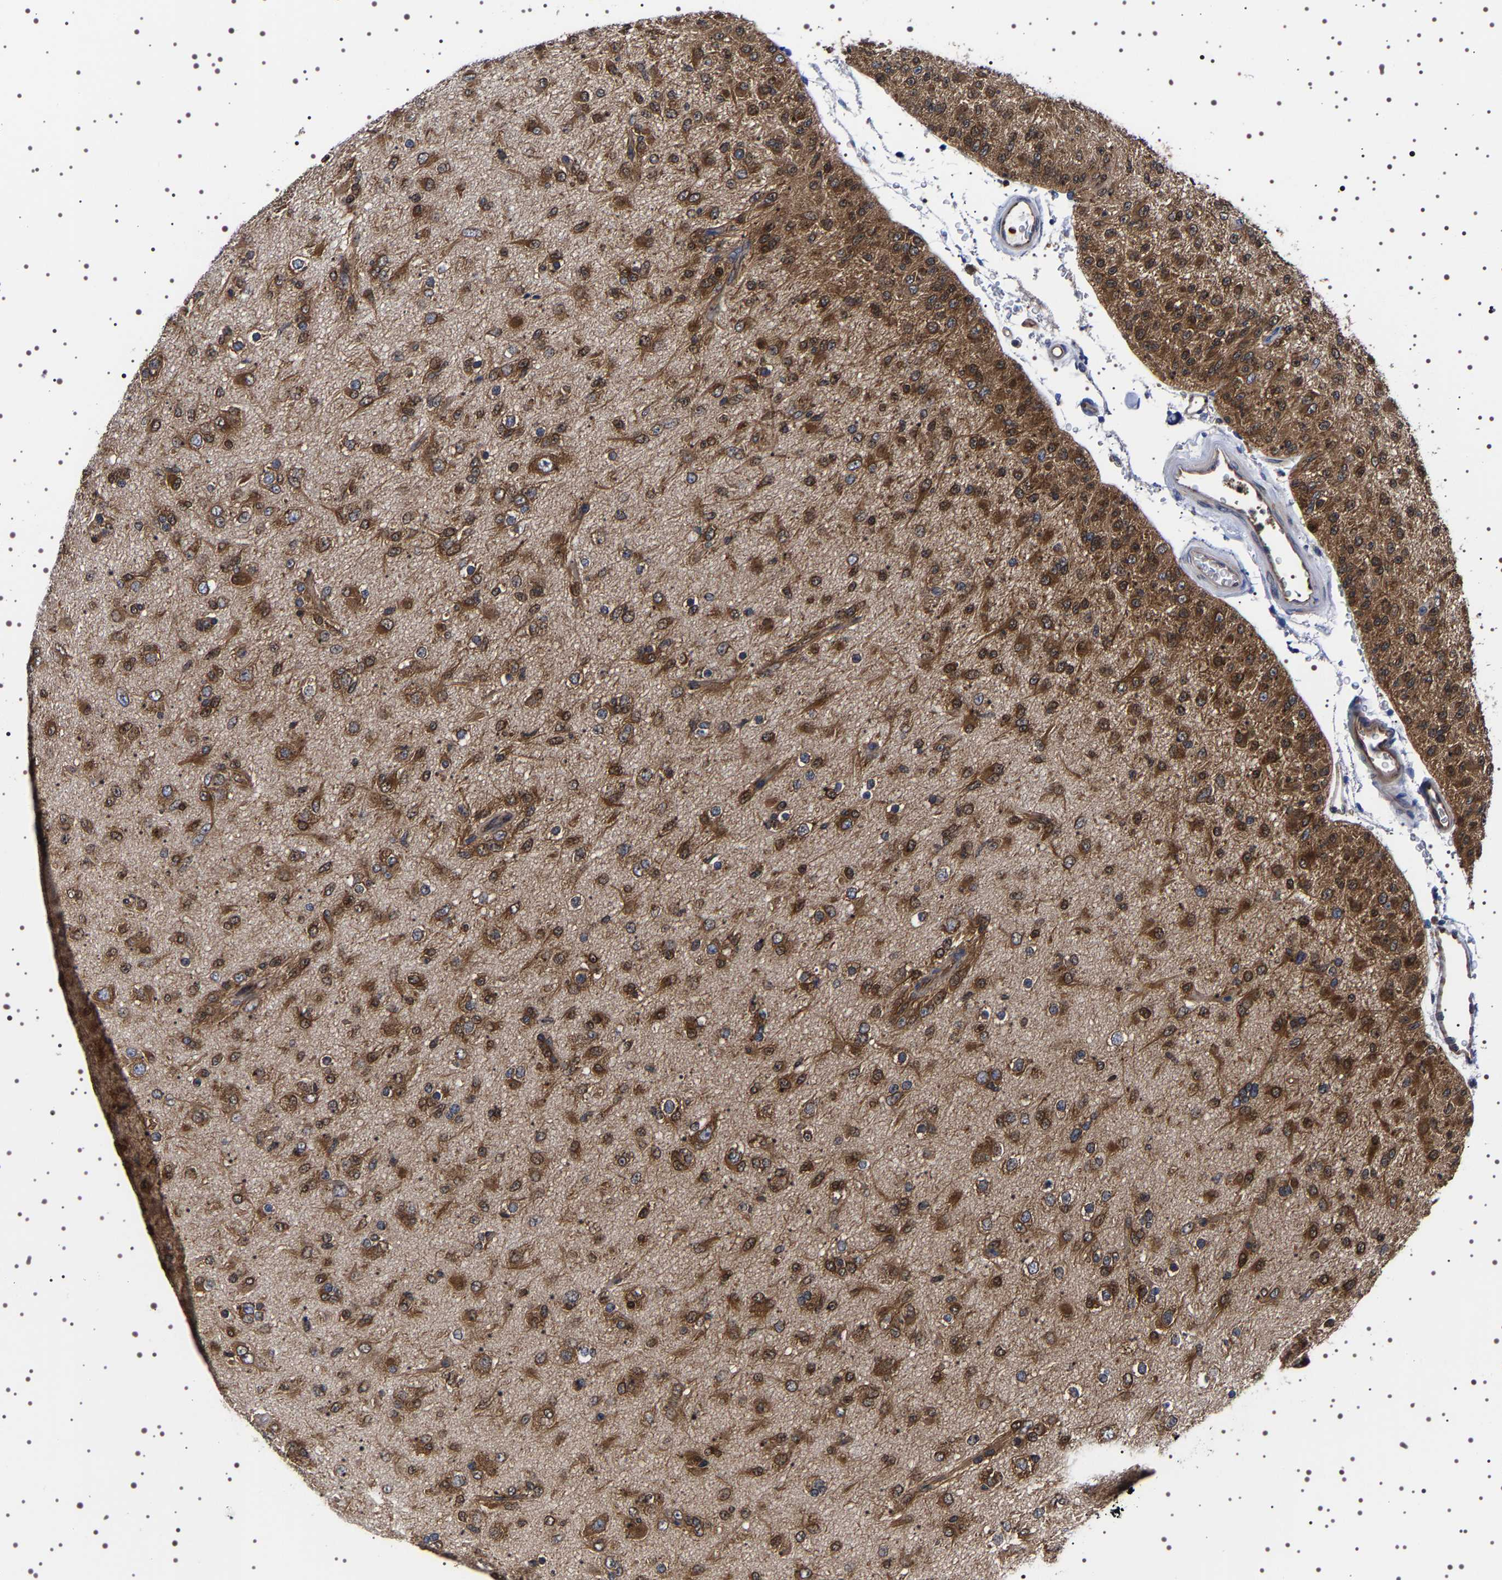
{"staining": {"intensity": "moderate", "quantity": ">75%", "location": "cytoplasmic/membranous,nuclear"}, "tissue": "glioma", "cell_type": "Tumor cells", "image_type": "cancer", "snomed": [{"axis": "morphology", "description": "Glioma, malignant, Low grade"}, {"axis": "topography", "description": "Brain"}], "caption": "Low-grade glioma (malignant) tissue shows moderate cytoplasmic/membranous and nuclear positivity in approximately >75% of tumor cells The staining was performed using DAB (3,3'-diaminobenzidine) to visualize the protein expression in brown, while the nuclei were stained in blue with hematoxylin (Magnification: 20x).", "gene": "DARS1", "patient": {"sex": "male", "age": 65}}